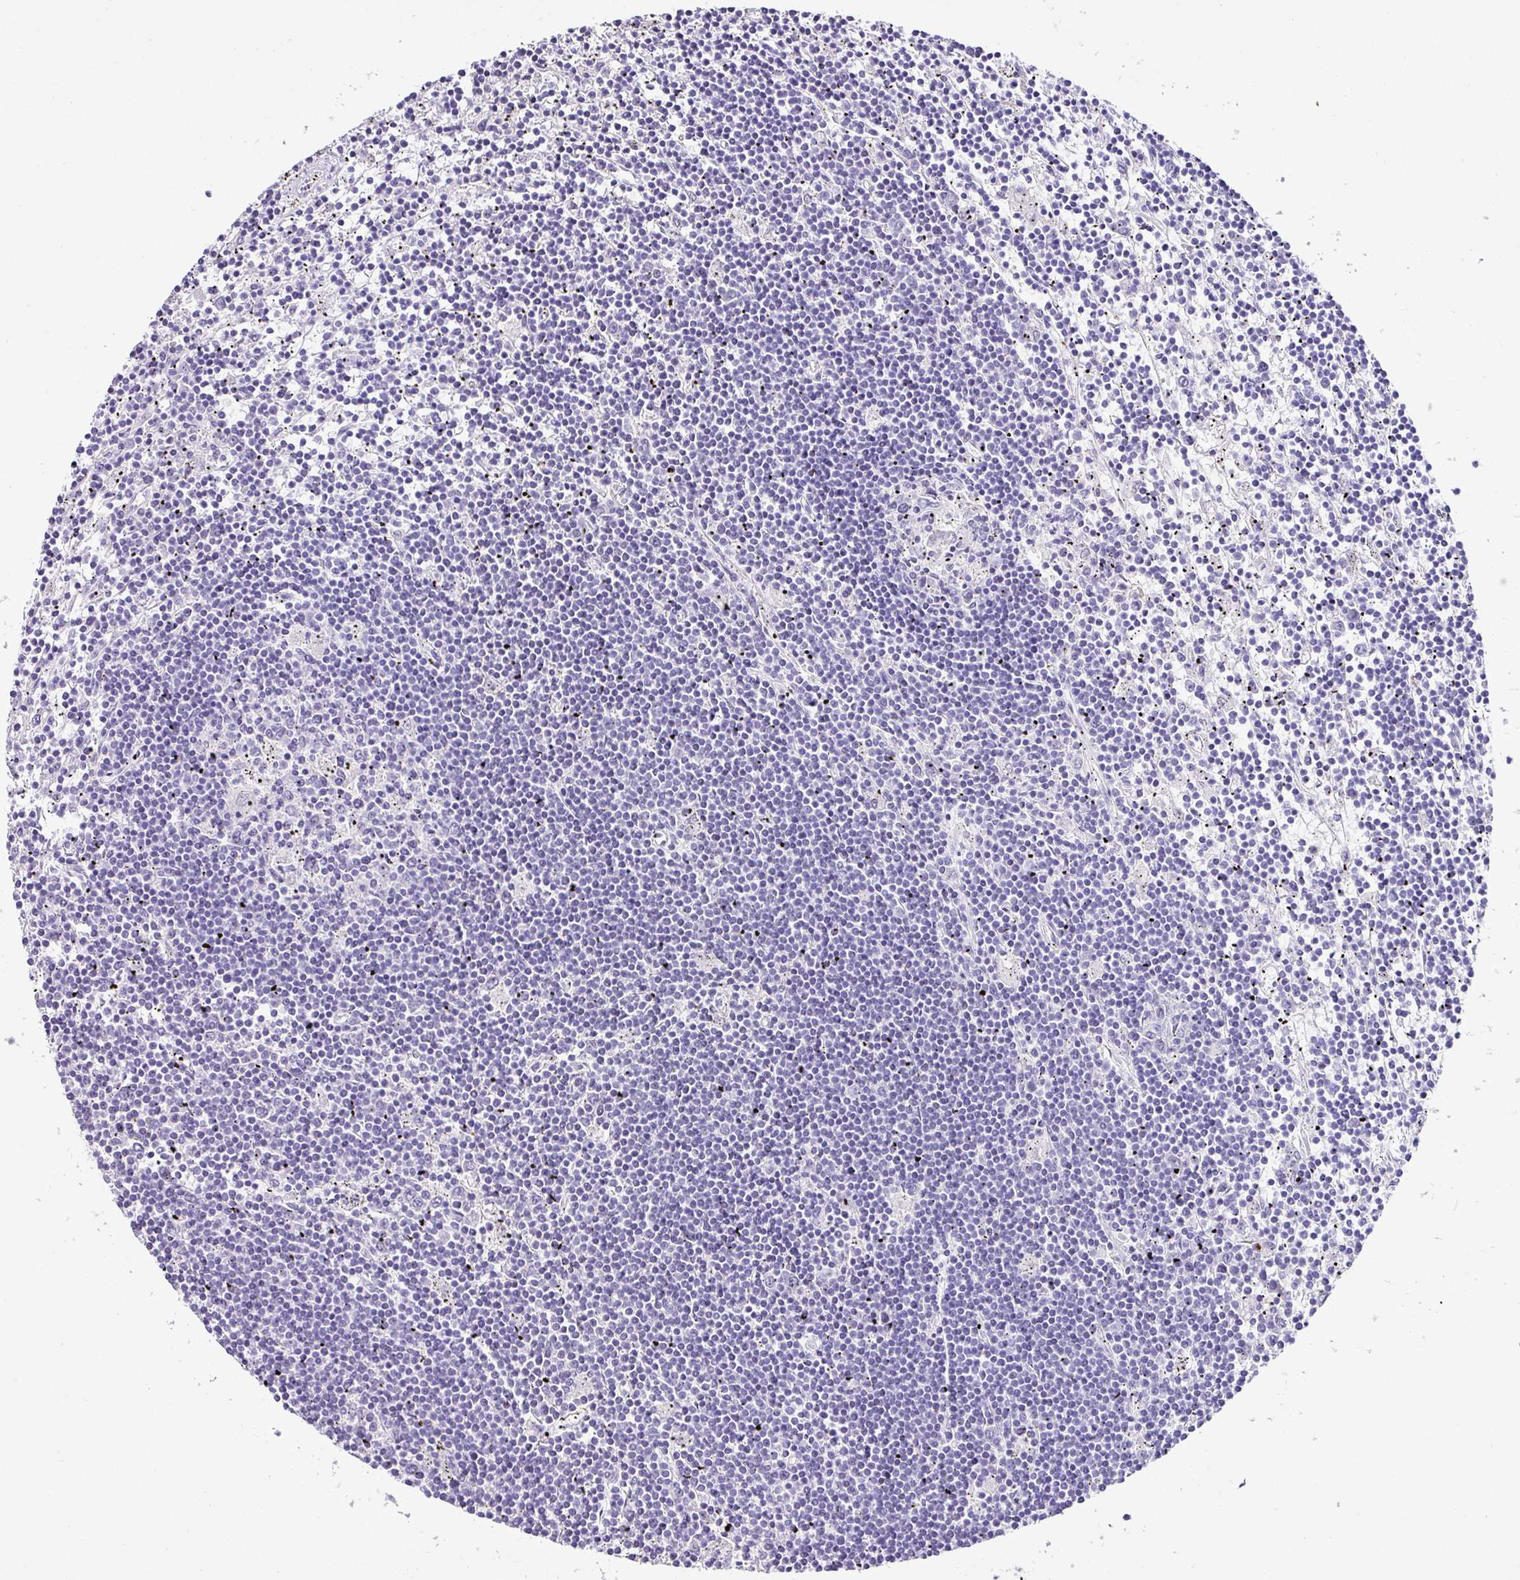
{"staining": {"intensity": "negative", "quantity": "none", "location": "none"}, "tissue": "lymphoma", "cell_type": "Tumor cells", "image_type": "cancer", "snomed": [{"axis": "morphology", "description": "Malignant lymphoma, non-Hodgkin's type, Low grade"}, {"axis": "topography", "description": "Spleen"}], "caption": "Tumor cells show no significant protein positivity in lymphoma.", "gene": "NAPSA", "patient": {"sex": "male", "age": 76}}